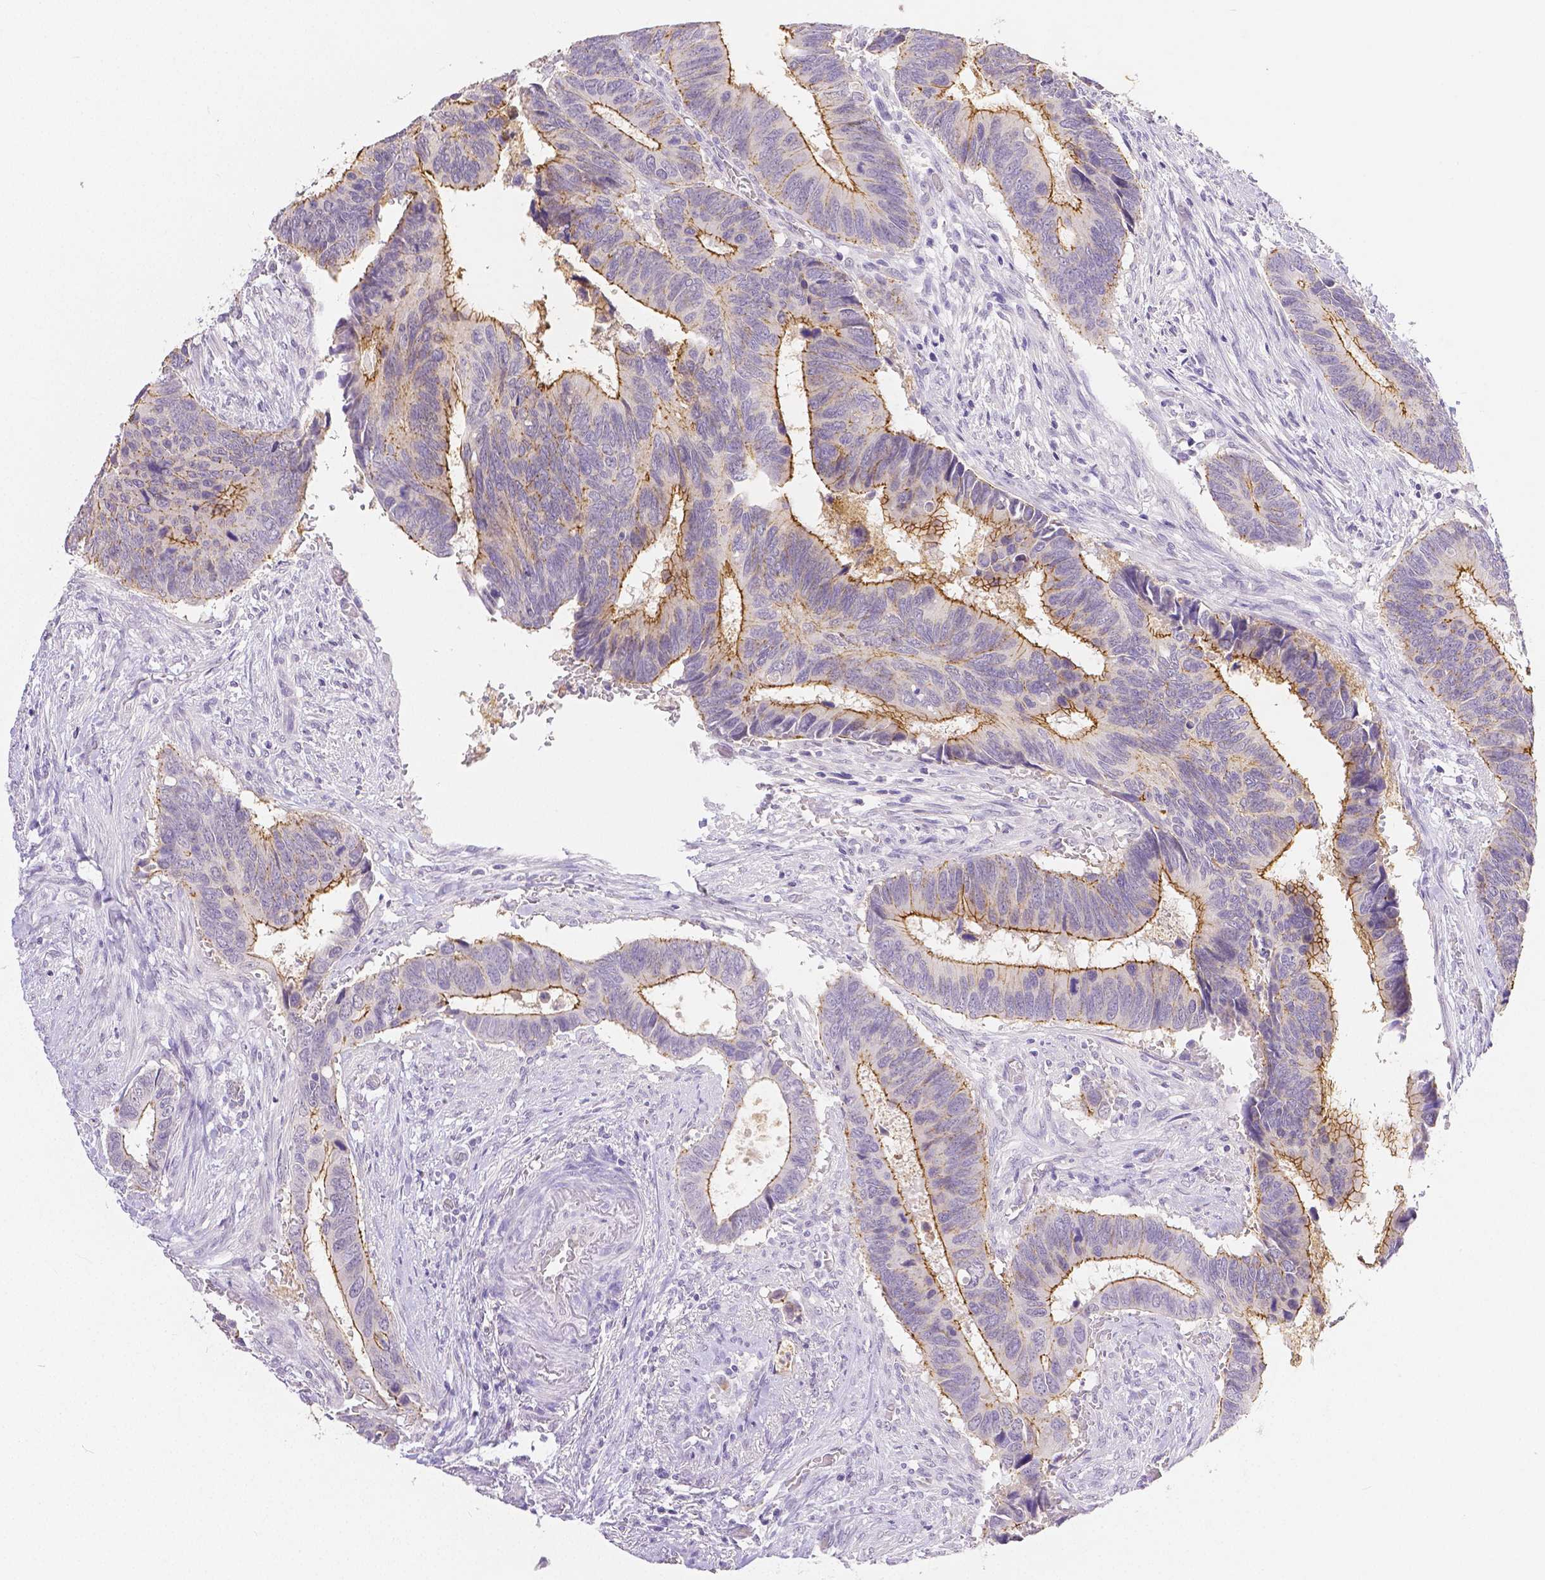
{"staining": {"intensity": "moderate", "quantity": "25%-75%", "location": "cytoplasmic/membranous"}, "tissue": "colorectal cancer", "cell_type": "Tumor cells", "image_type": "cancer", "snomed": [{"axis": "morphology", "description": "Adenocarcinoma, NOS"}, {"axis": "topography", "description": "Colon"}], "caption": "Immunohistochemistry micrograph of neoplastic tissue: human colorectal cancer (adenocarcinoma) stained using immunohistochemistry (IHC) reveals medium levels of moderate protein expression localized specifically in the cytoplasmic/membranous of tumor cells, appearing as a cytoplasmic/membranous brown color.", "gene": "OCLN", "patient": {"sex": "male", "age": 49}}